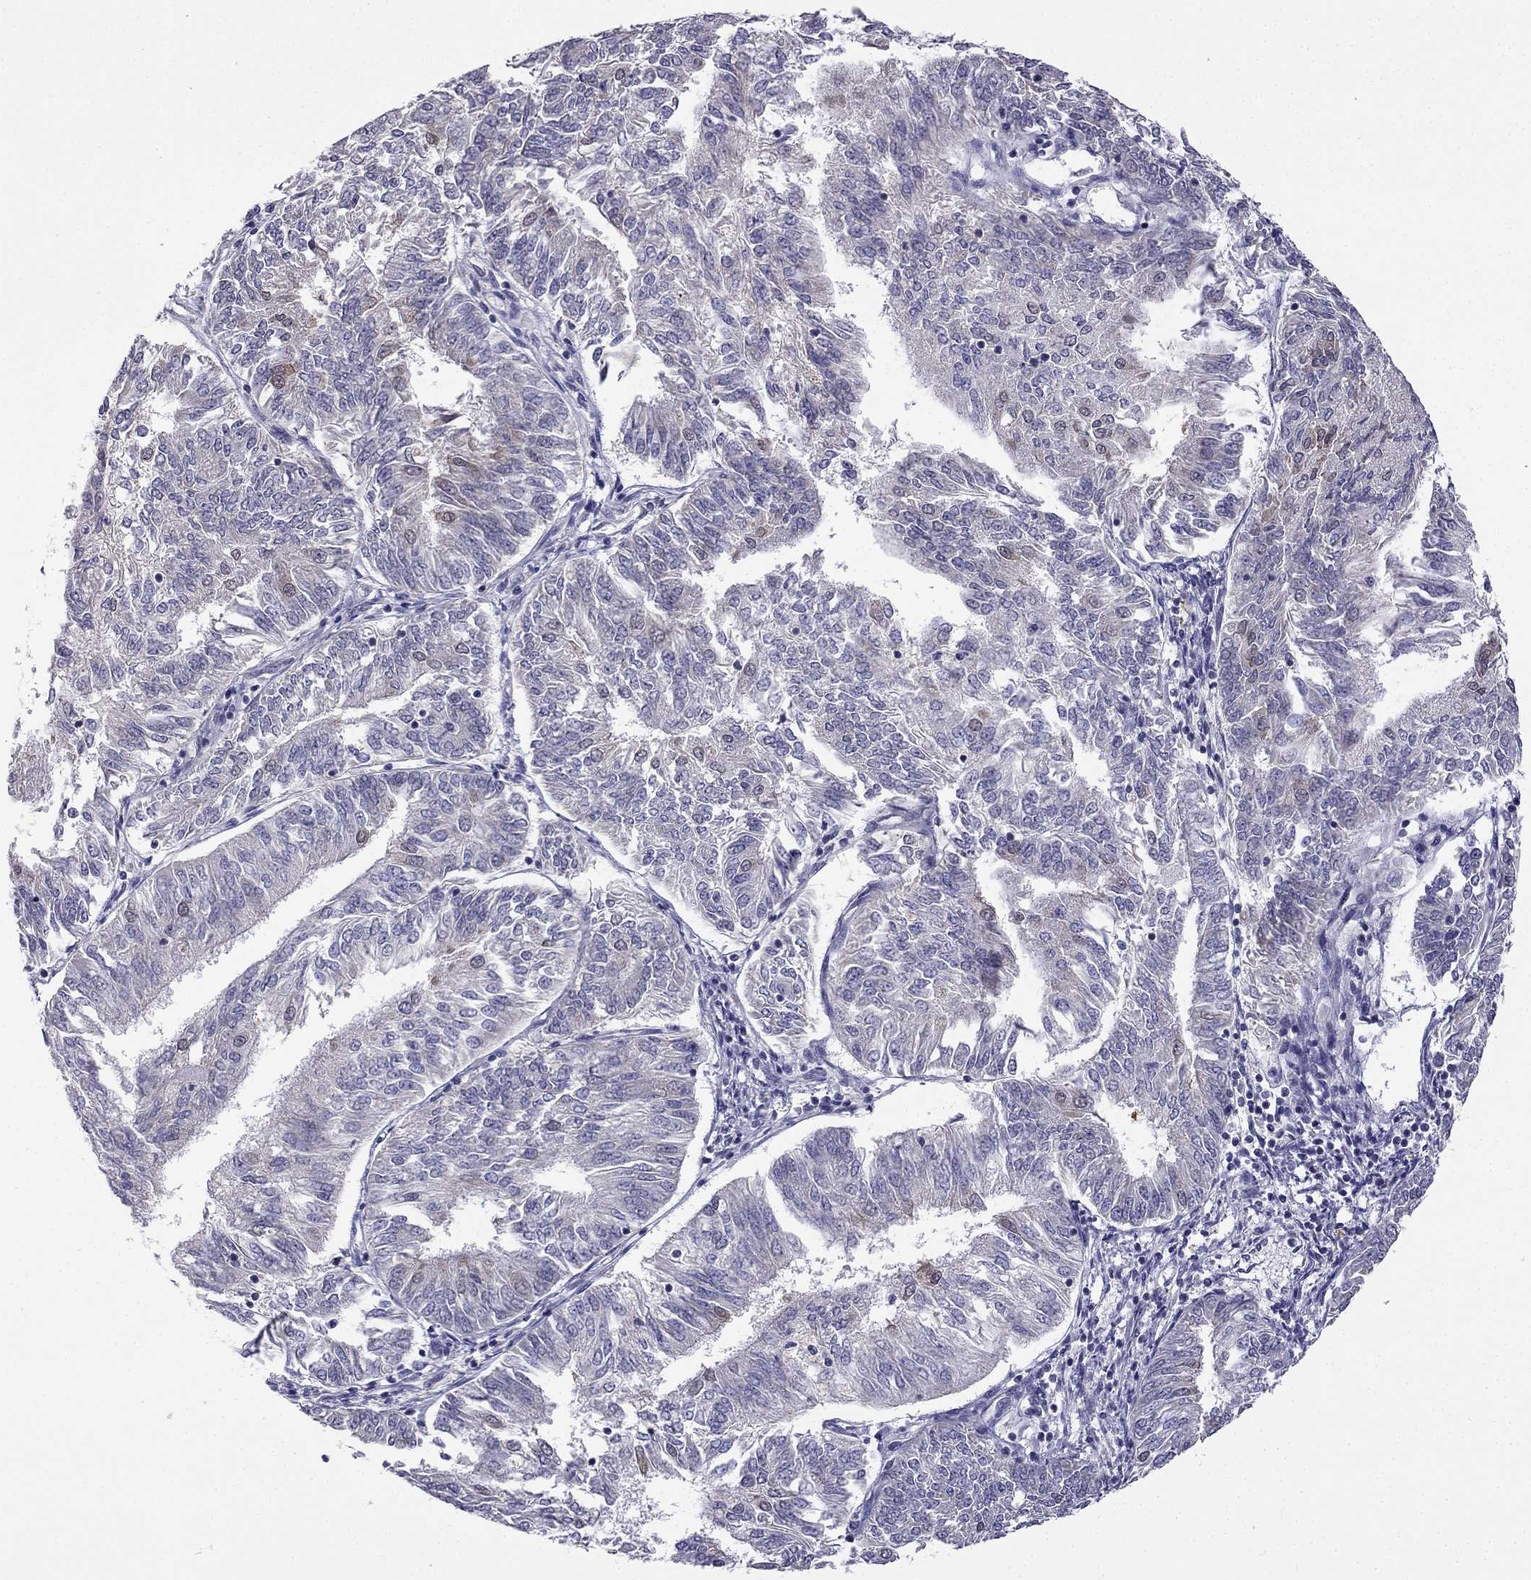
{"staining": {"intensity": "negative", "quantity": "none", "location": "none"}, "tissue": "endometrial cancer", "cell_type": "Tumor cells", "image_type": "cancer", "snomed": [{"axis": "morphology", "description": "Adenocarcinoma, NOS"}, {"axis": "topography", "description": "Endometrium"}], "caption": "There is no significant expression in tumor cells of endometrial cancer.", "gene": "C5orf49", "patient": {"sex": "female", "age": 58}}